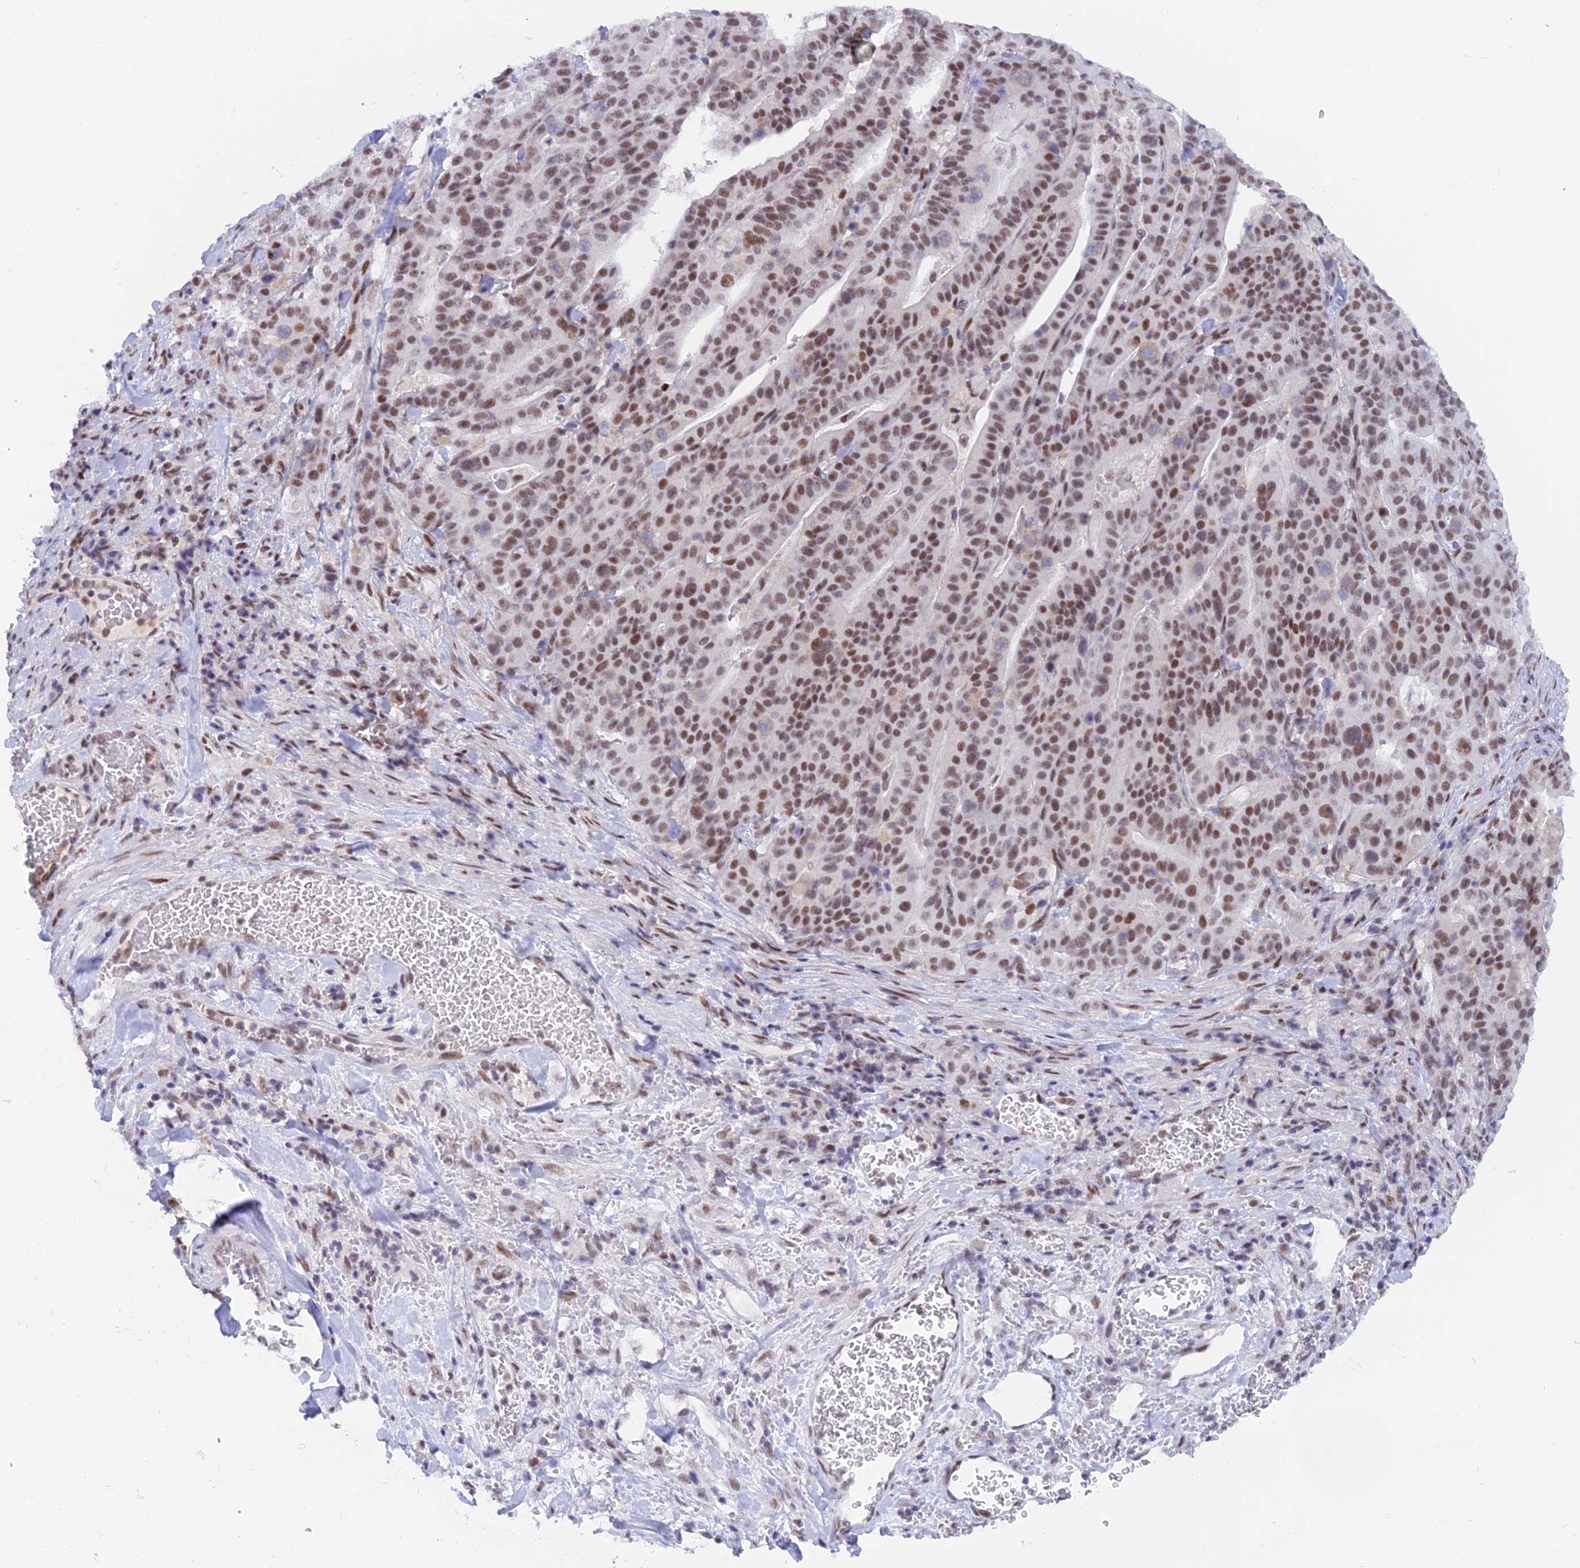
{"staining": {"intensity": "moderate", "quantity": ">75%", "location": "nuclear"}, "tissue": "stomach cancer", "cell_type": "Tumor cells", "image_type": "cancer", "snomed": [{"axis": "morphology", "description": "Adenocarcinoma, NOS"}, {"axis": "topography", "description": "Stomach"}], "caption": "Tumor cells show moderate nuclear staining in about >75% of cells in stomach cancer.", "gene": "DPY30", "patient": {"sex": "male", "age": 48}}